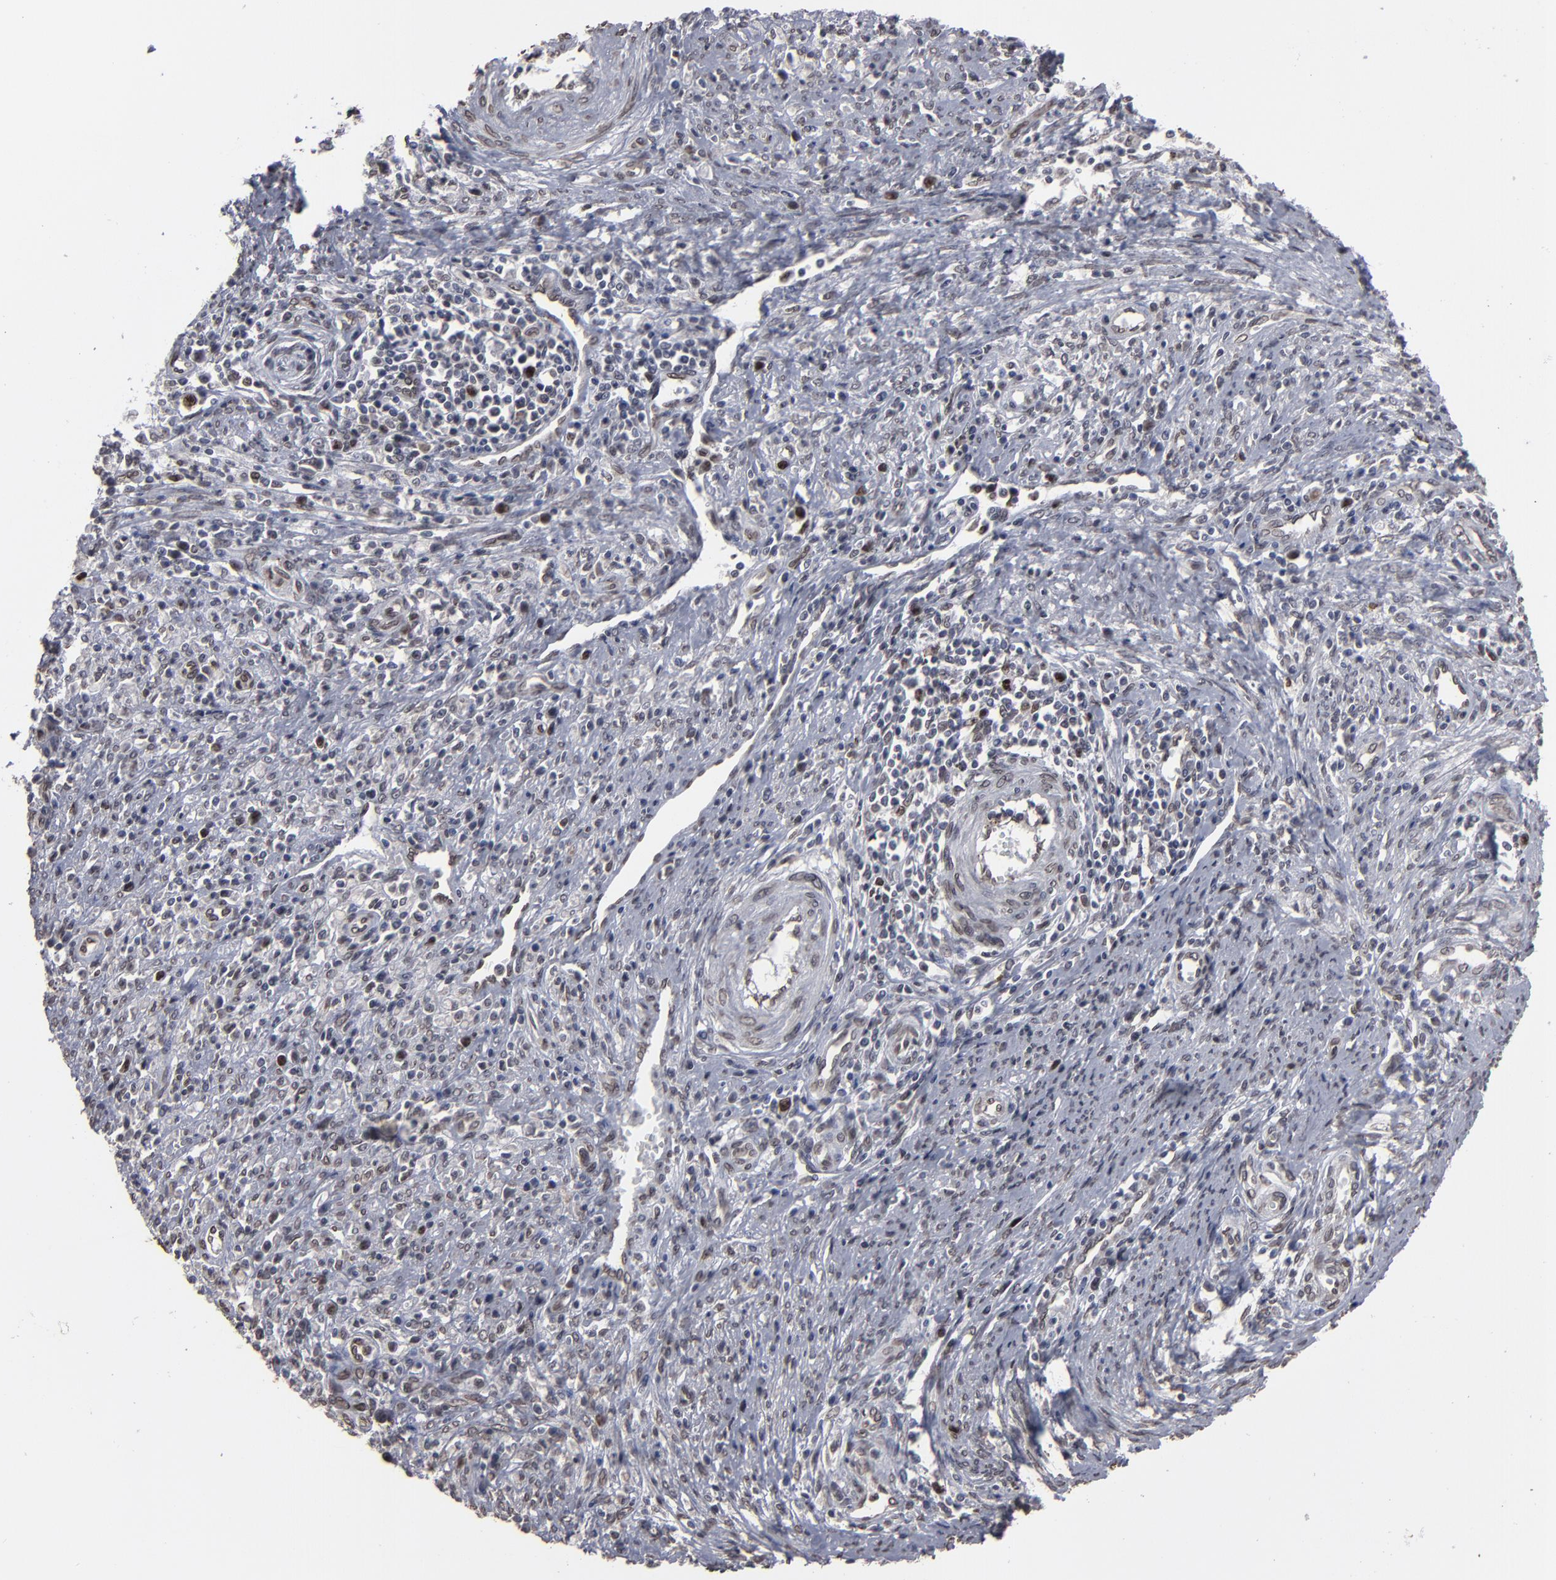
{"staining": {"intensity": "moderate", "quantity": "<25%", "location": "nuclear"}, "tissue": "cervical cancer", "cell_type": "Tumor cells", "image_type": "cancer", "snomed": [{"axis": "morphology", "description": "Adenocarcinoma, NOS"}, {"axis": "topography", "description": "Cervix"}], "caption": "Immunohistochemistry (DAB) staining of cervical cancer displays moderate nuclear protein staining in about <25% of tumor cells.", "gene": "BAZ1A", "patient": {"sex": "female", "age": 36}}